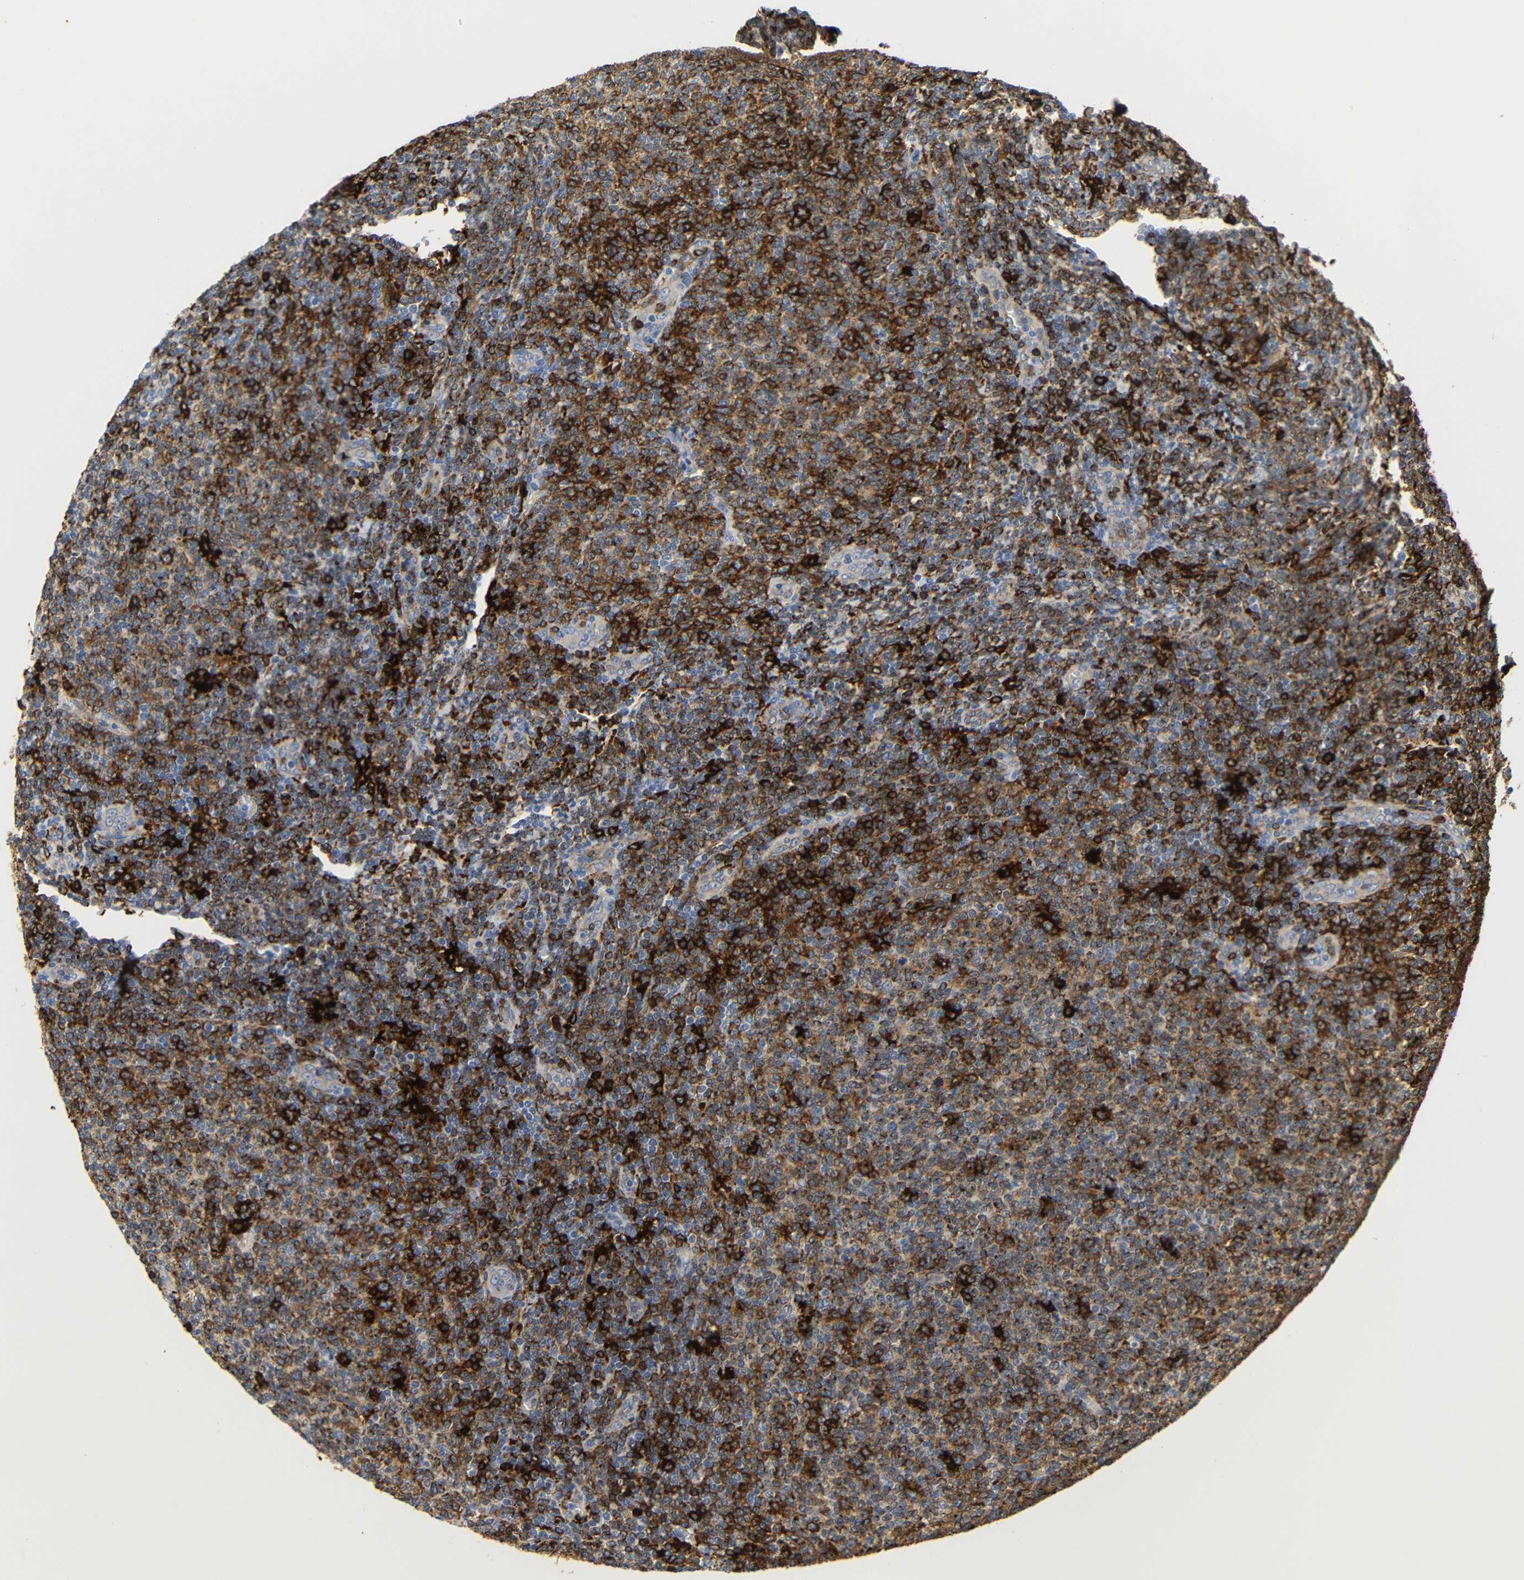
{"staining": {"intensity": "strong", "quantity": ">75%", "location": "cytoplasmic/membranous"}, "tissue": "lymphoma", "cell_type": "Tumor cells", "image_type": "cancer", "snomed": [{"axis": "morphology", "description": "Malignant lymphoma, non-Hodgkin's type, Low grade"}, {"axis": "topography", "description": "Lymph node"}], "caption": "Protein staining of malignant lymphoma, non-Hodgkin's type (low-grade) tissue shows strong cytoplasmic/membranous expression in approximately >75% of tumor cells.", "gene": "HLA-DQB1", "patient": {"sex": "male", "age": 66}}